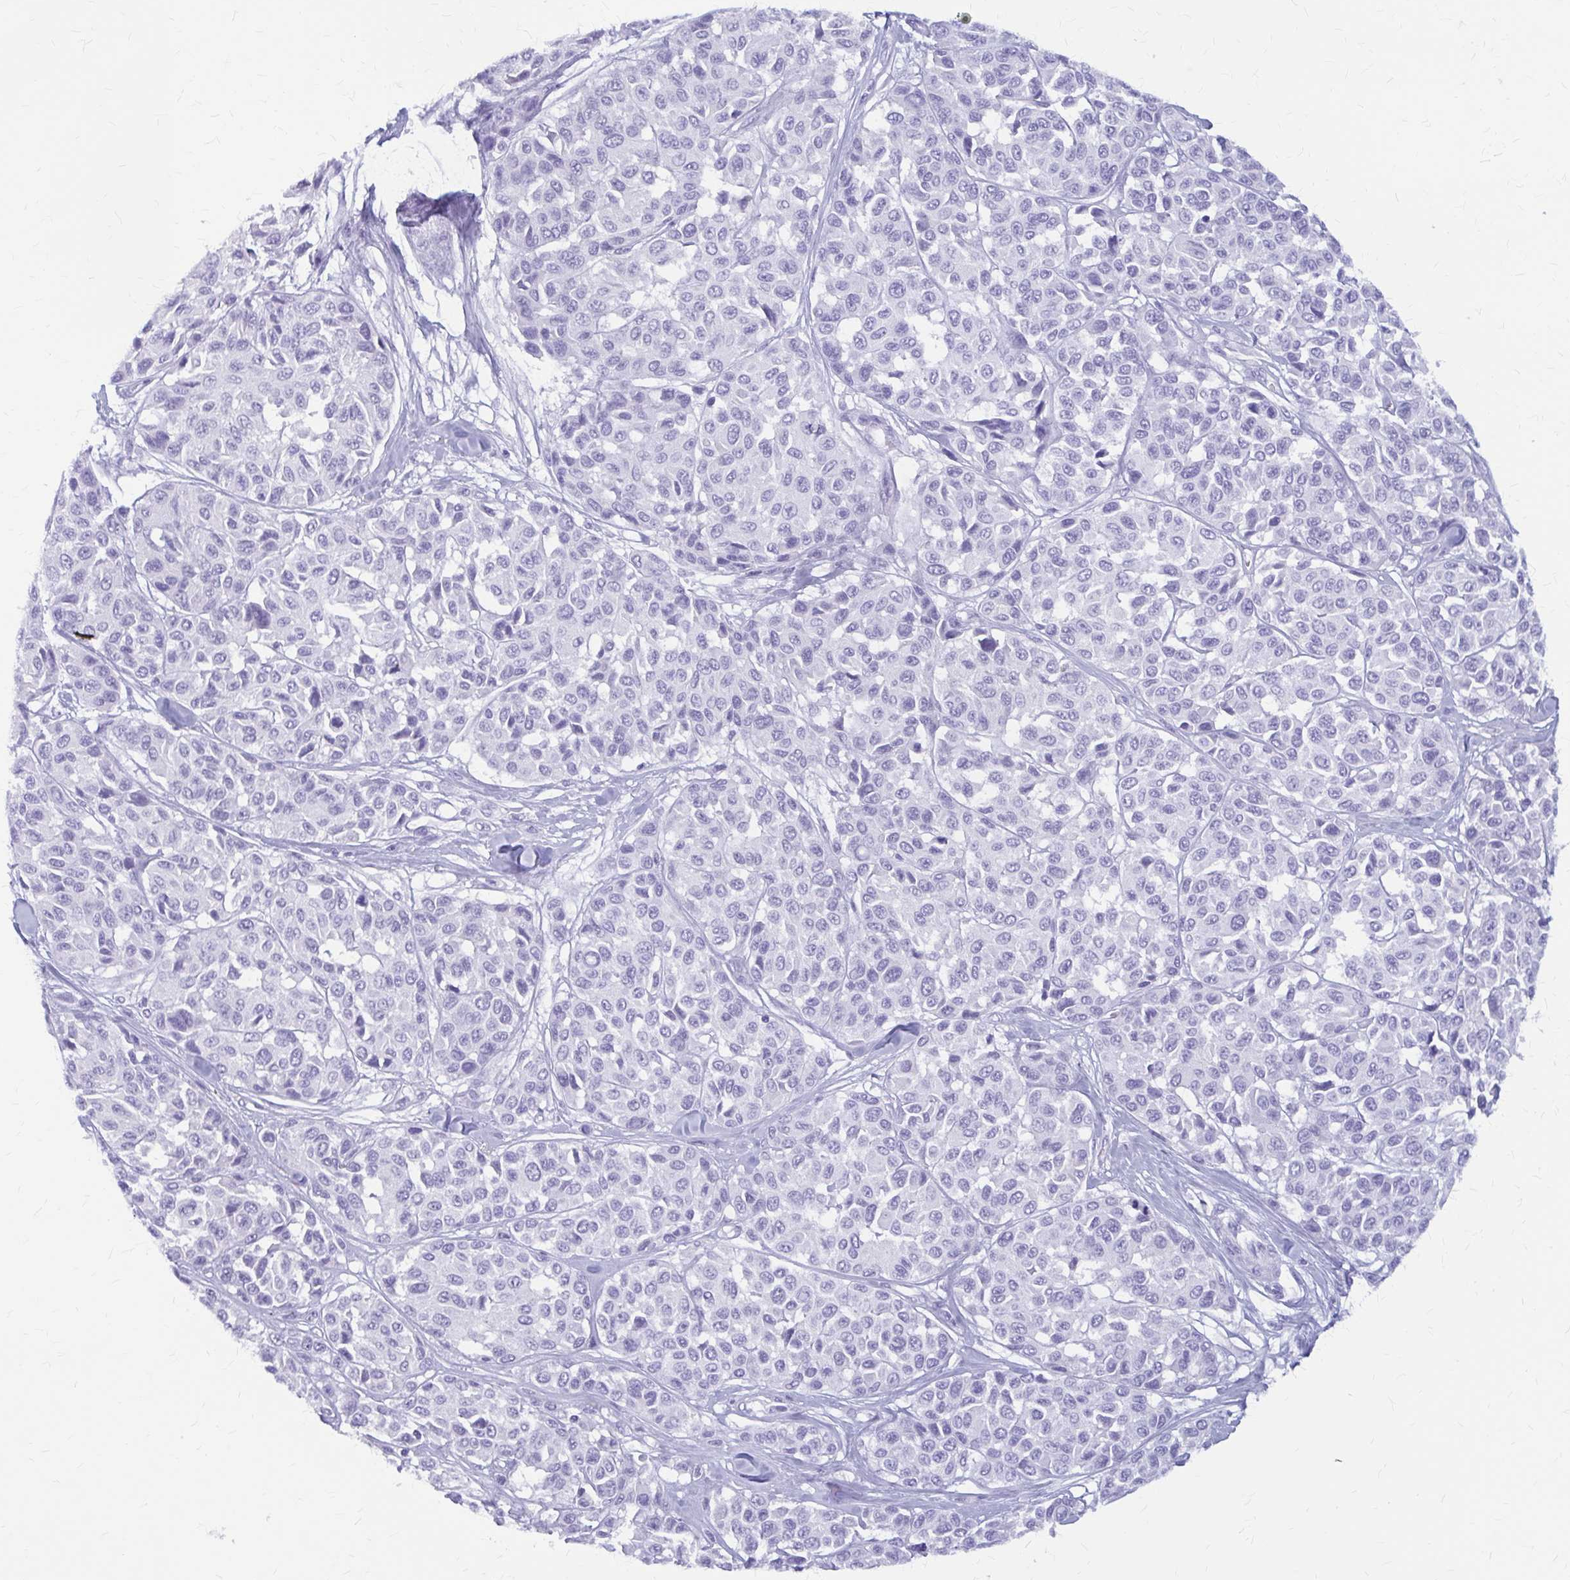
{"staining": {"intensity": "negative", "quantity": "none", "location": "none"}, "tissue": "melanoma", "cell_type": "Tumor cells", "image_type": "cancer", "snomed": [{"axis": "morphology", "description": "Malignant melanoma, NOS"}, {"axis": "topography", "description": "Skin"}], "caption": "Tumor cells show no significant staining in malignant melanoma.", "gene": "KLHDC7A", "patient": {"sex": "female", "age": 66}}